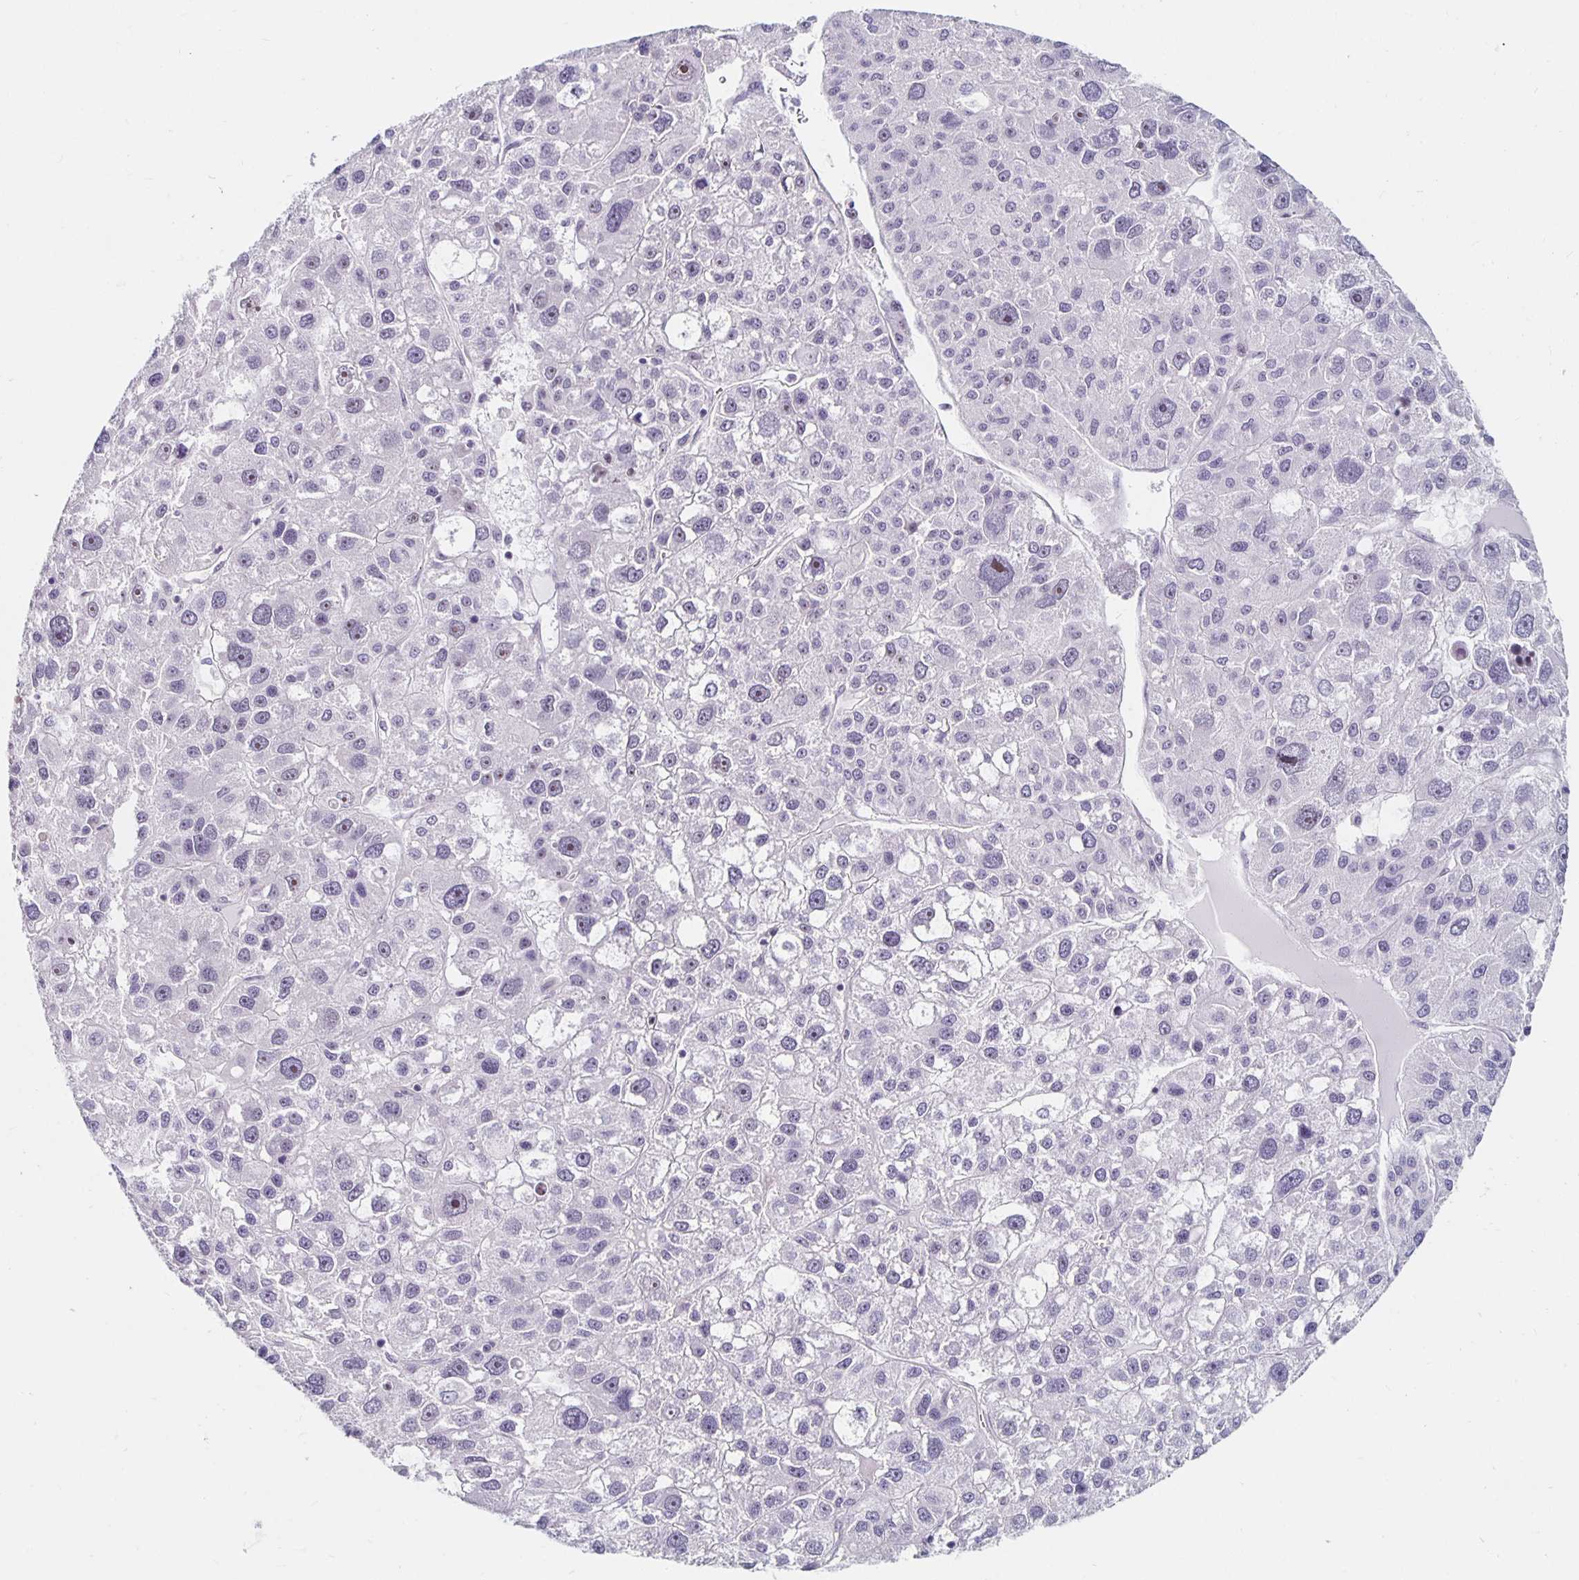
{"staining": {"intensity": "moderate", "quantity": "<25%", "location": "nuclear"}, "tissue": "liver cancer", "cell_type": "Tumor cells", "image_type": "cancer", "snomed": [{"axis": "morphology", "description": "Carcinoma, Hepatocellular, NOS"}, {"axis": "topography", "description": "Liver"}], "caption": "A brown stain shows moderate nuclear expression of a protein in human liver cancer tumor cells.", "gene": "NUP85", "patient": {"sex": "male", "age": 73}}